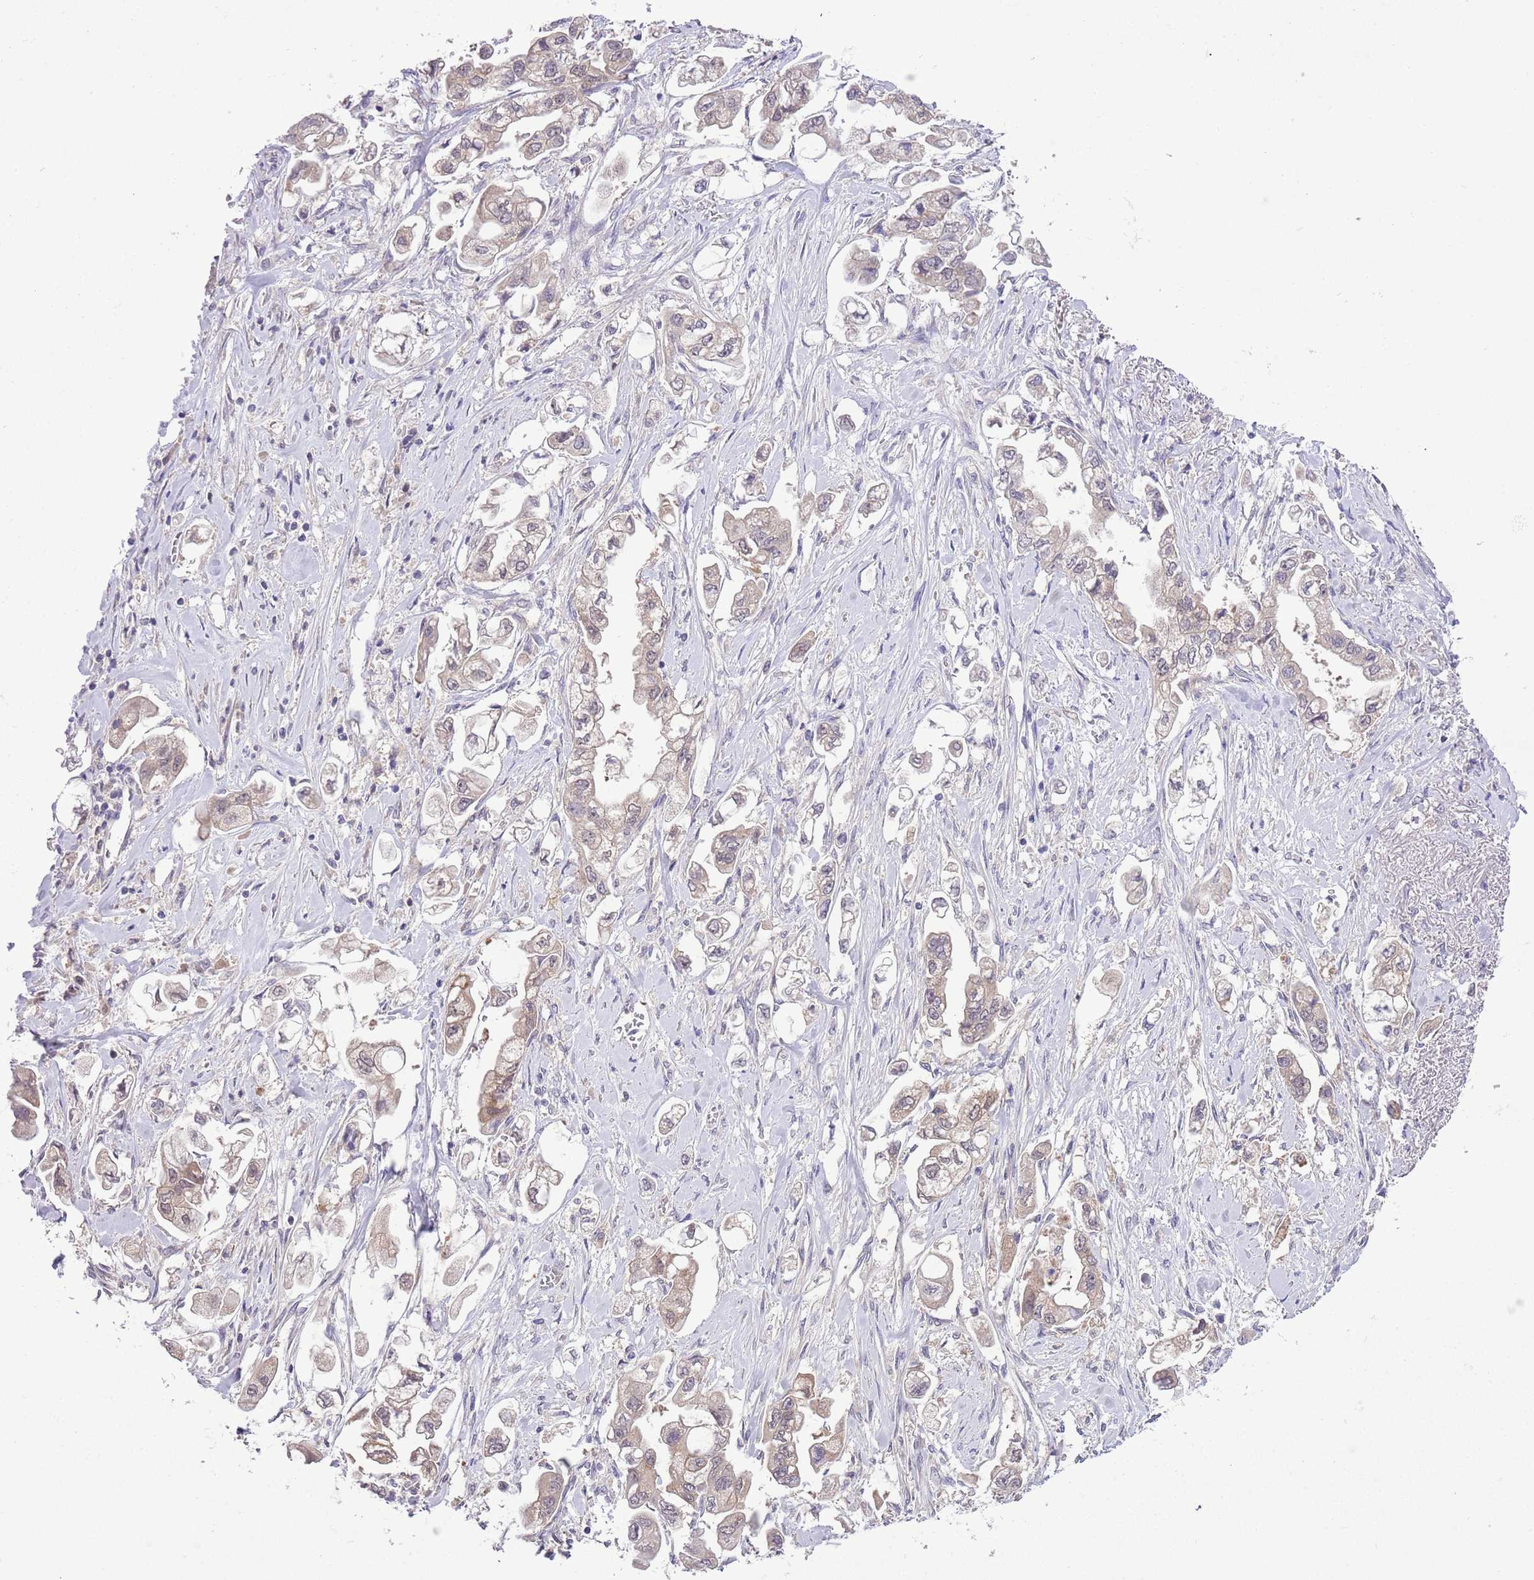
{"staining": {"intensity": "weak", "quantity": ">75%", "location": "cytoplasmic/membranous"}, "tissue": "stomach cancer", "cell_type": "Tumor cells", "image_type": "cancer", "snomed": [{"axis": "morphology", "description": "Adenocarcinoma, NOS"}, {"axis": "topography", "description": "Stomach"}], "caption": "The immunohistochemical stain shows weak cytoplasmic/membranous staining in tumor cells of stomach adenocarcinoma tissue.", "gene": "GALK2", "patient": {"sex": "male", "age": 62}}